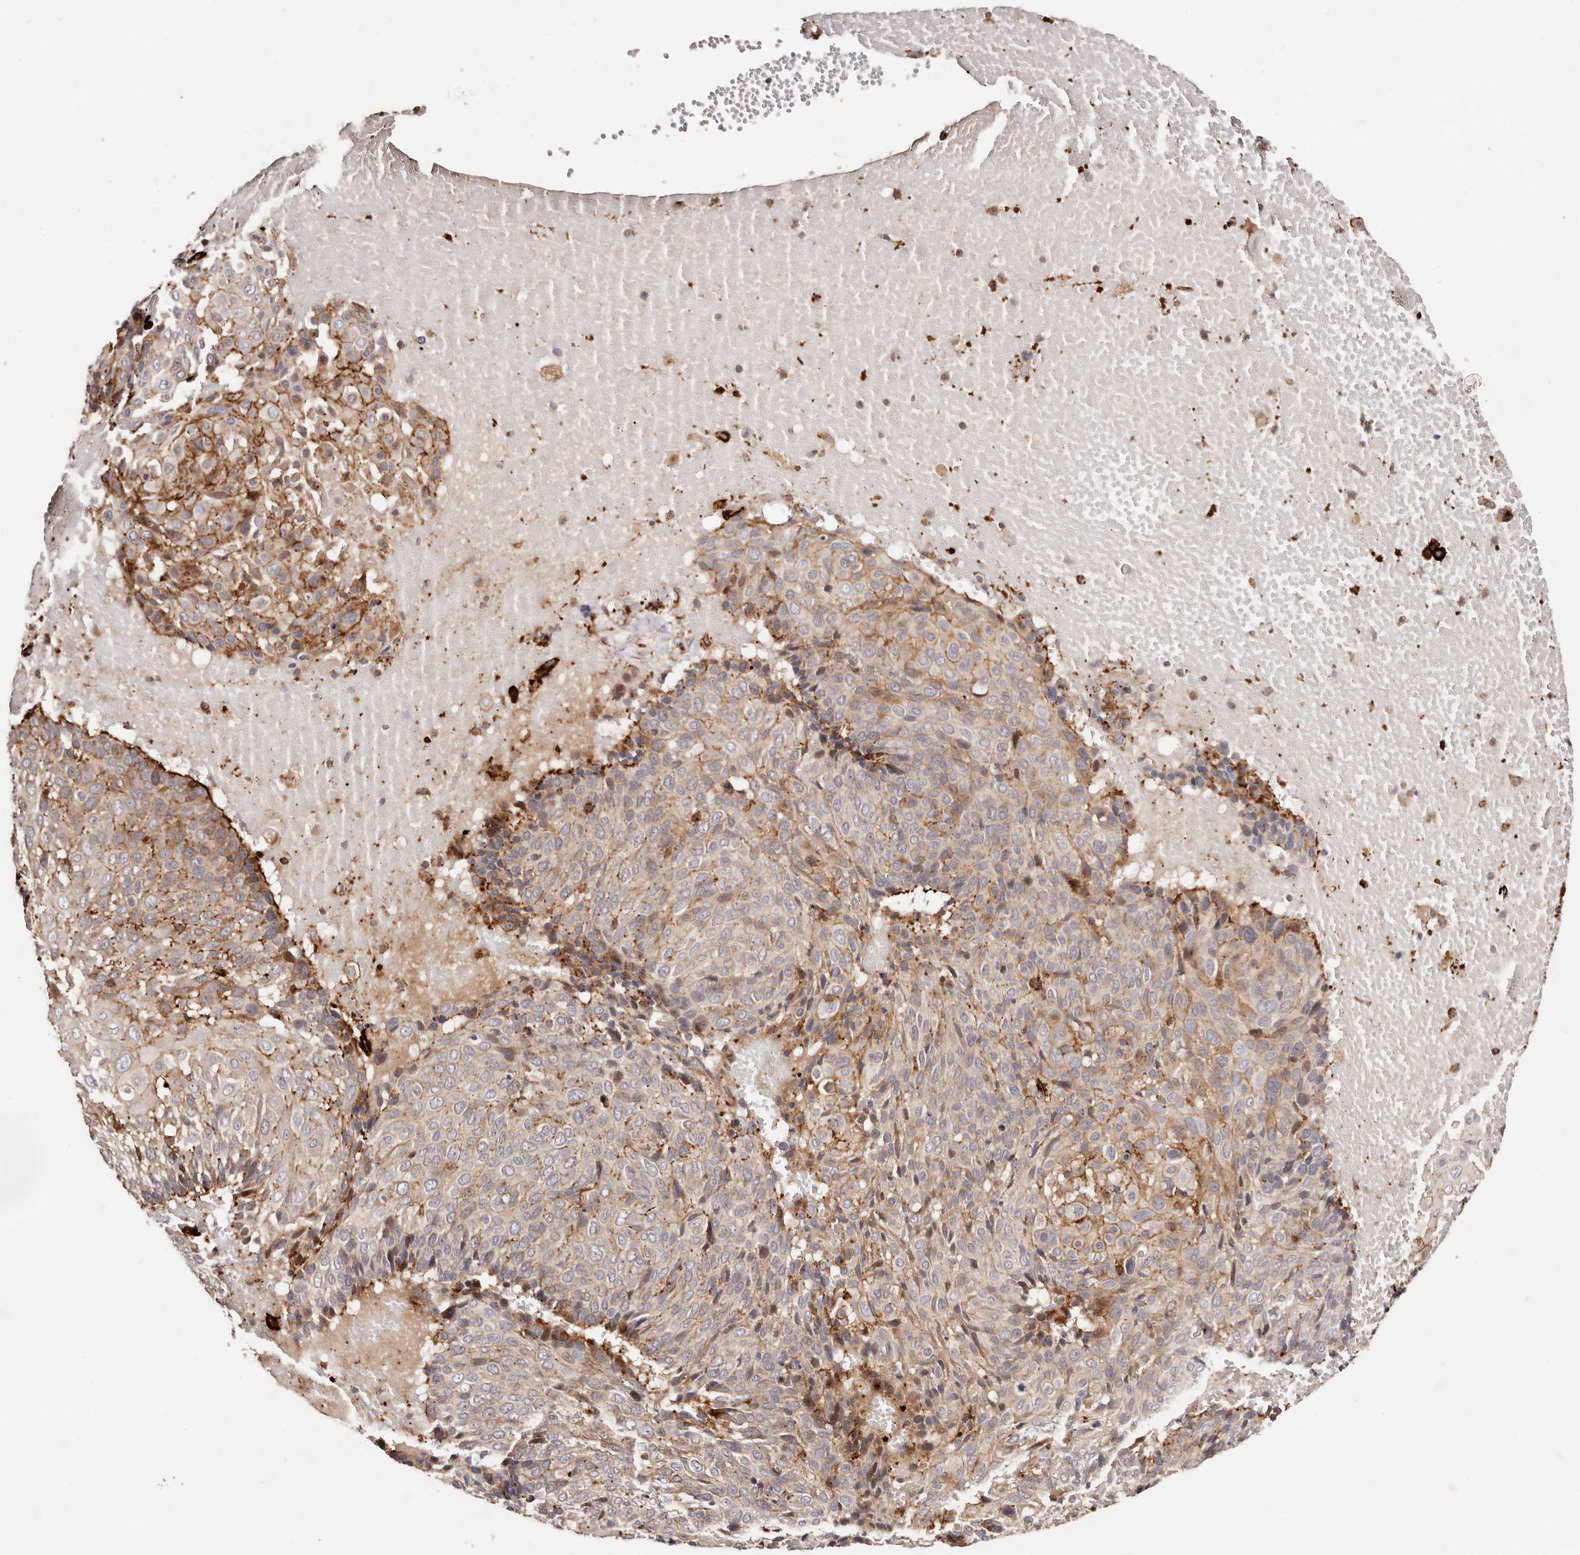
{"staining": {"intensity": "moderate", "quantity": "25%-75%", "location": "cytoplasmic/membranous"}, "tissue": "cervical cancer", "cell_type": "Tumor cells", "image_type": "cancer", "snomed": [{"axis": "morphology", "description": "Squamous cell carcinoma, NOS"}, {"axis": "topography", "description": "Cervix"}], "caption": "Immunohistochemical staining of human cervical cancer (squamous cell carcinoma) exhibits medium levels of moderate cytoplasmic/membranous positivity in about 25%-75% of tumor cells.", "gene": "PTPN22", "patient": {"sex": "female", "age": 74}}